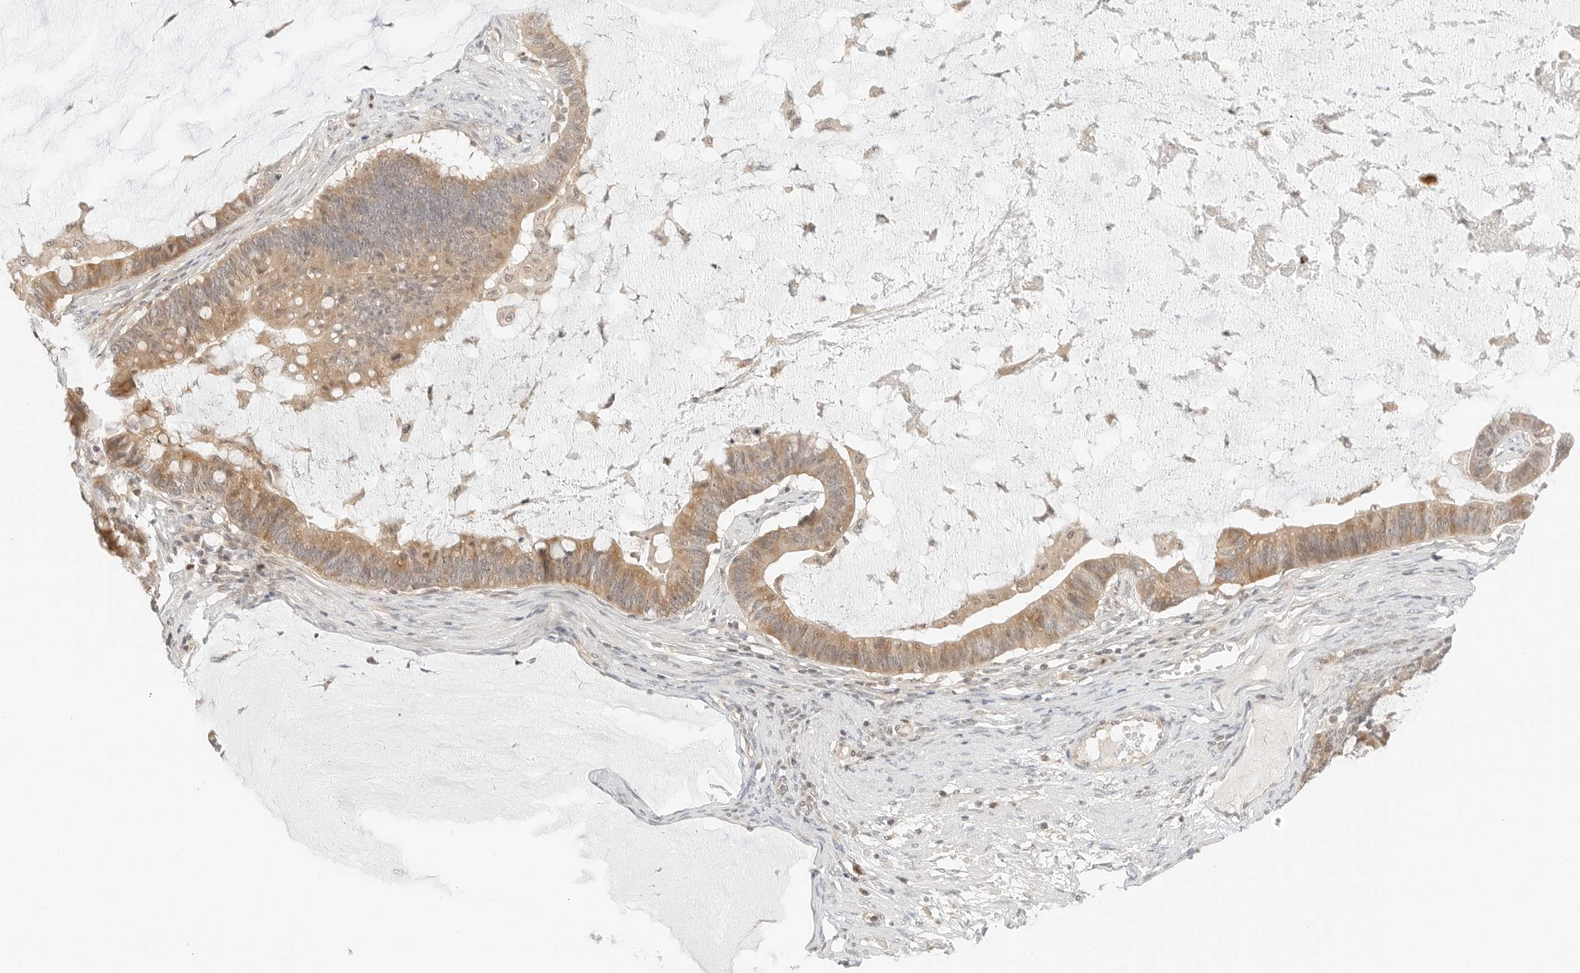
{"staining": {"intensity": "moderate", "quantity": ">75%", "location": "cytoplasmic/membranous"}, "tissue": "ovarian cancer", "cell_type": "Tumor cells", "image_type": "cancer", "snomed": [{"axis": "morphology", "description": "Cystadenocarcinoma, mucinous, NOS"}, {"axis": "topography", "description": "Ovary"}], "caption": "The image demonstrates immunohistochemical staining of mucinous cystadenocarcinoma (ovarian). There is moderate cytoplasmic/membranous expression is identified in about >75% of tumor cells.", "gene": "IQCC", "patient": {"sex": "female", "age": 61}}